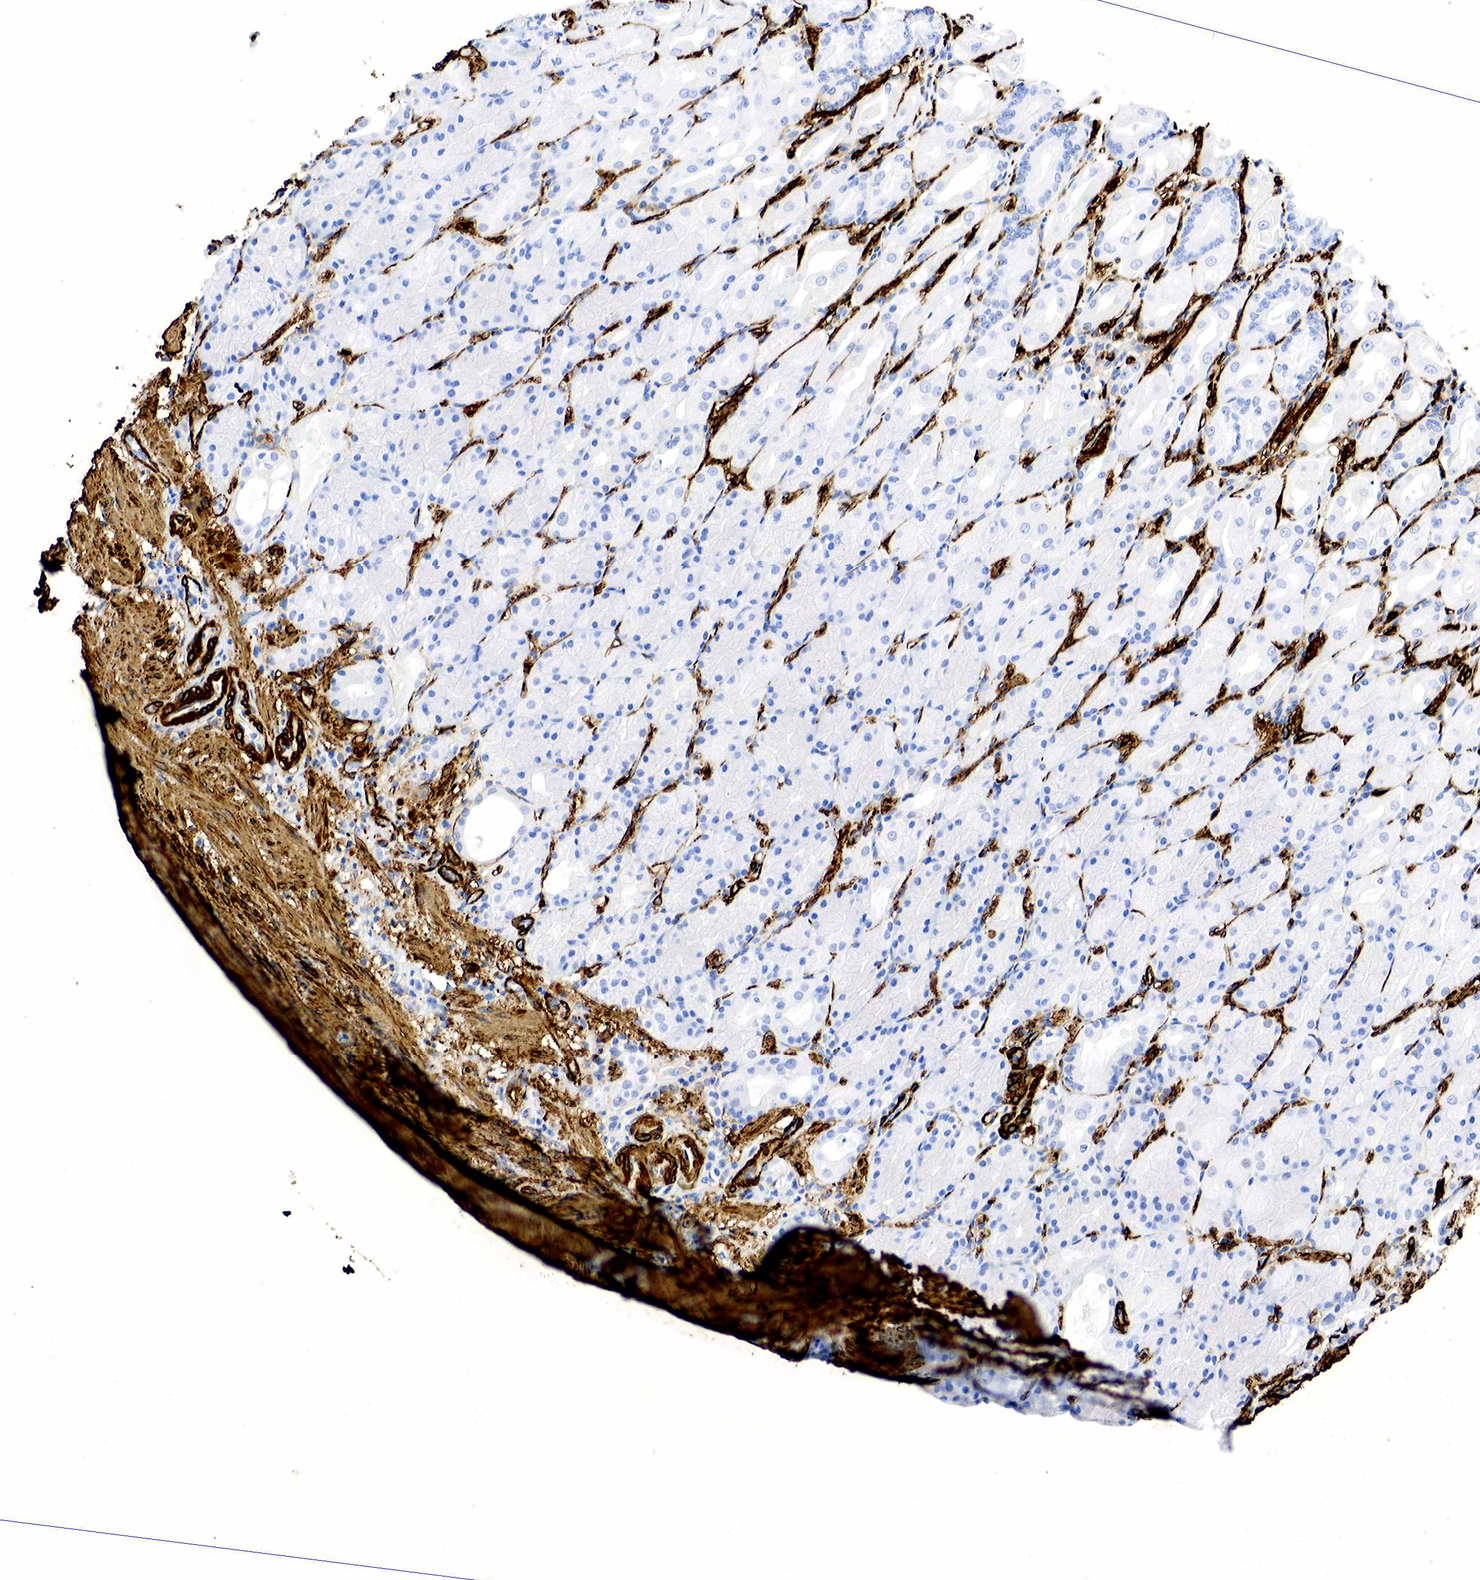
{"staining": {"intensity": "negative", "quantity": "none", "location": "none"}, "tissue": "stomach", "cell_type": "Glandular cells", "image_type": "normal", "snomed": [{"axis": "morphology", "description": "Normal tissue, NOS"}, {"axis": "topography", "description": "Stomach, upper"}], "caption": "Micrograph shows no significant protein expression in glandular cells of normal stomach.", "gene": "ACTA2", "patient": {"sex": "female", "age": 75}}